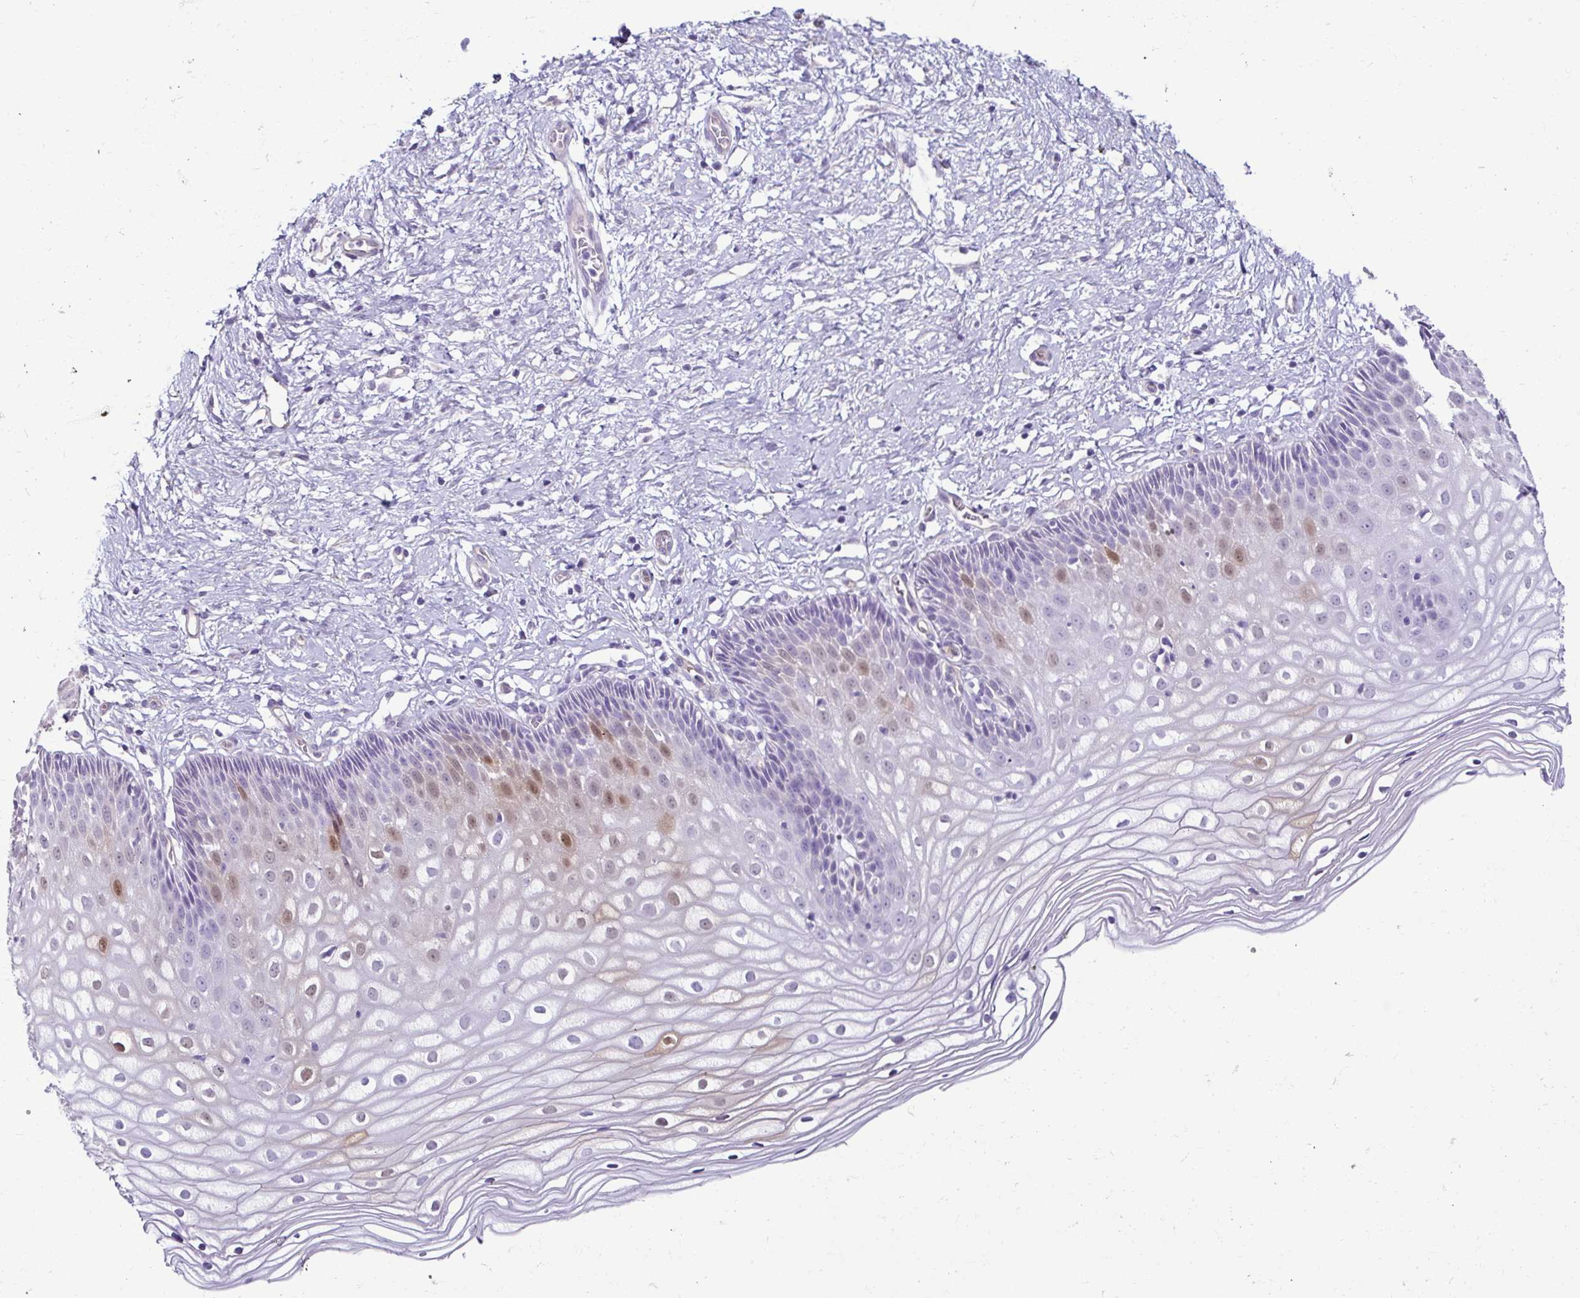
{"staining": {"intensity": "negative", "quantity": "none", "location": "none"}, "tissue": "cervix", "cell_type": "Glandular cells", "image_type": "normal", "snomed": [{"axis": "morphology", "description": "Normal tissue, NOS"}, {"axis": "topography", "description": "Cervix"}], "caption": "A photomicrograph of cervix stained for a protein reveals no brown staining in glandular cells.", "gene": "CASP14", "patient": {"sex": "female", "age": 36}}